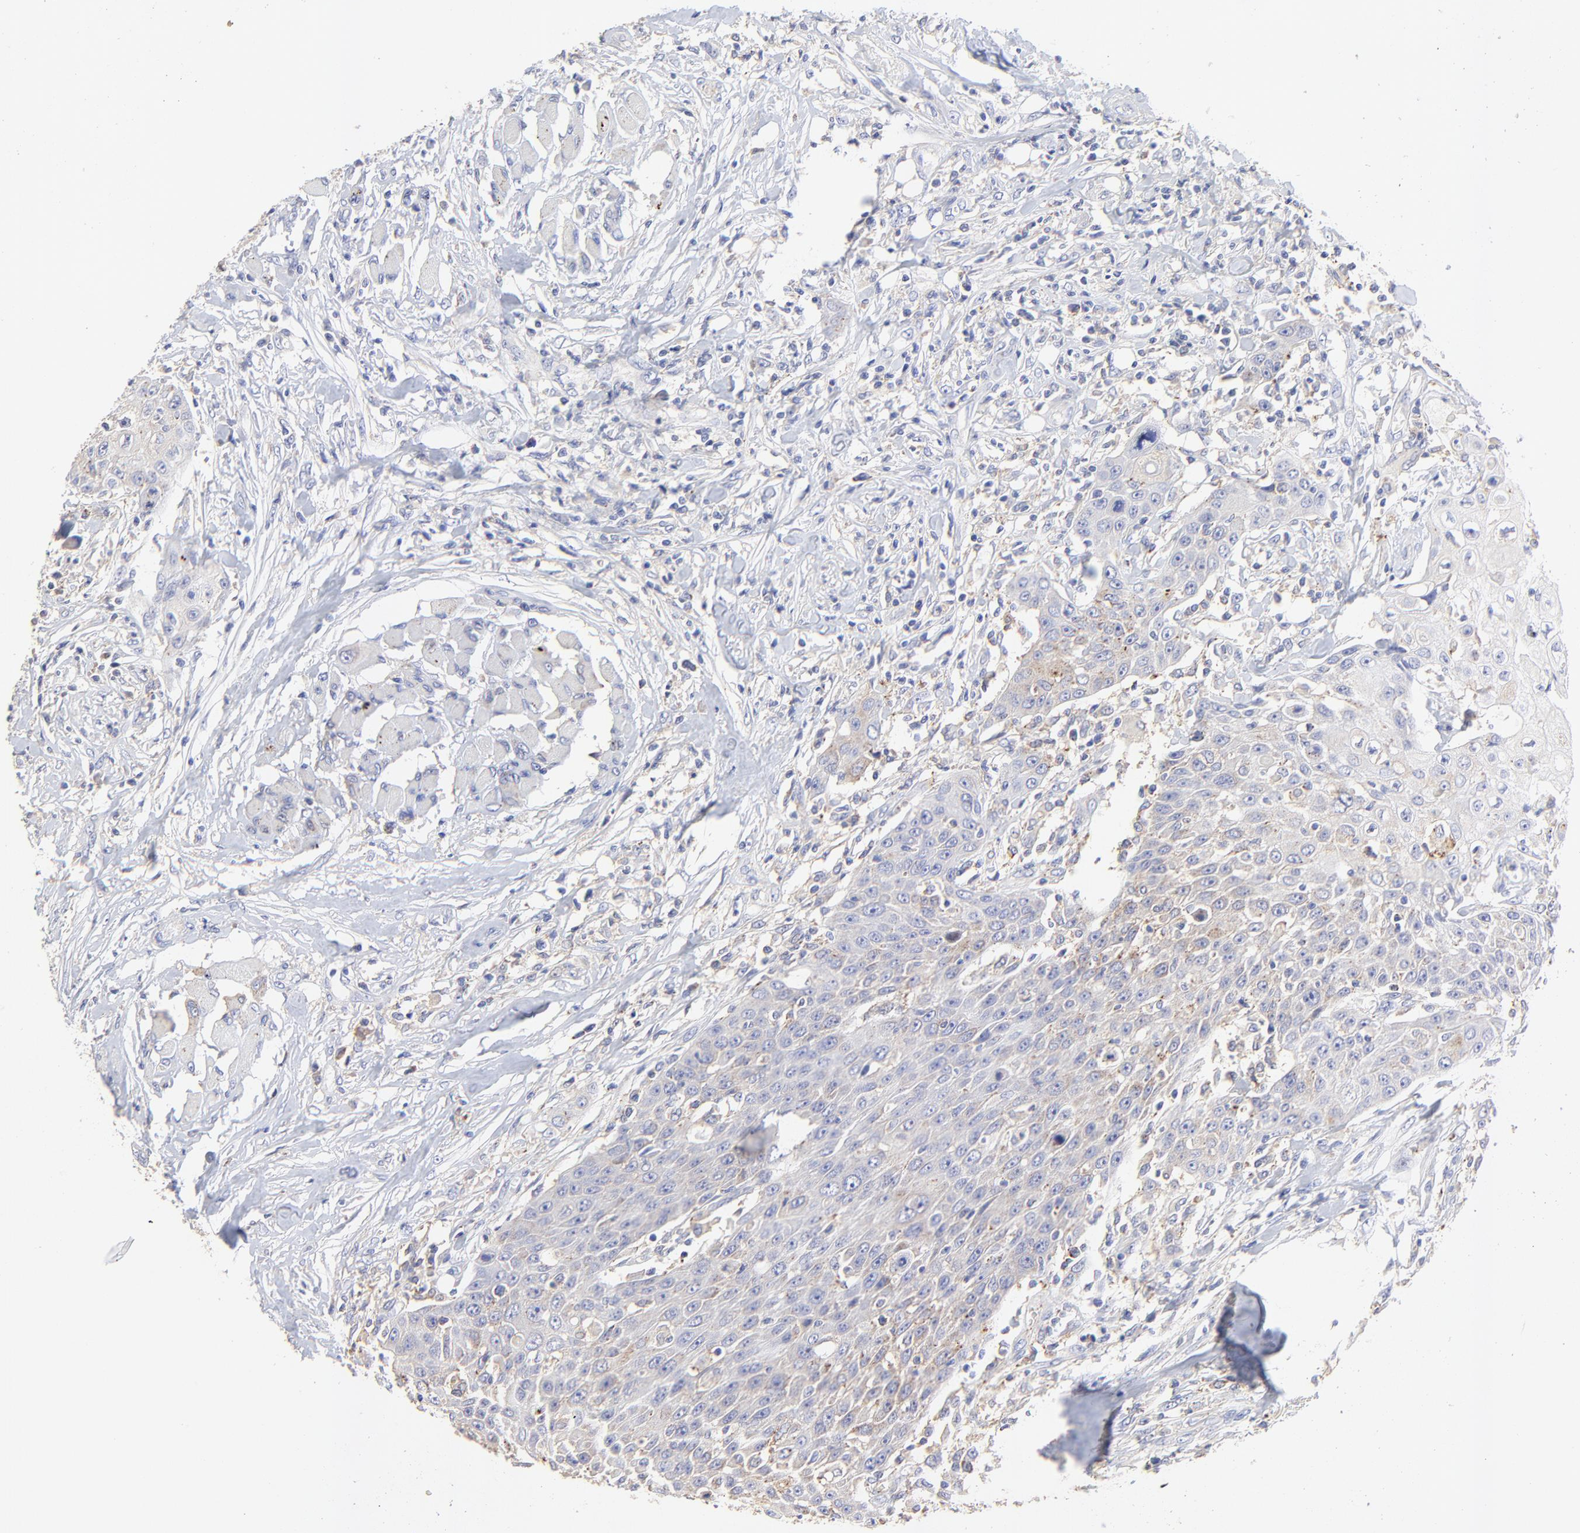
{"staining": {"intensity": "weak", "quantity": "25%-75%", "location": "cytoplasmic/membranous"}, "tissue": "head and neck cancer", "cell_type": "Tumor cells", "image_type": "cancer", "snomed": [{"axis": "morphology", "description": "Squamous cell carcinoma, NOS"}, {"axis": "topography", "description": "Oral tissue"}, {"axis": "topography", "description": "Head-Neck"}], "caption": "A high-resolution photomicrograph shows immunohistochemistry (IHC) staining of head and neck cancer (squamous cell carcinoma), which demonstrates weak cytoplasmic/membranous positivity in approximately 25%-75% of tumor cells.", "gene": "LHFPL1", "patient": {"sex": "female", "age": 82}}